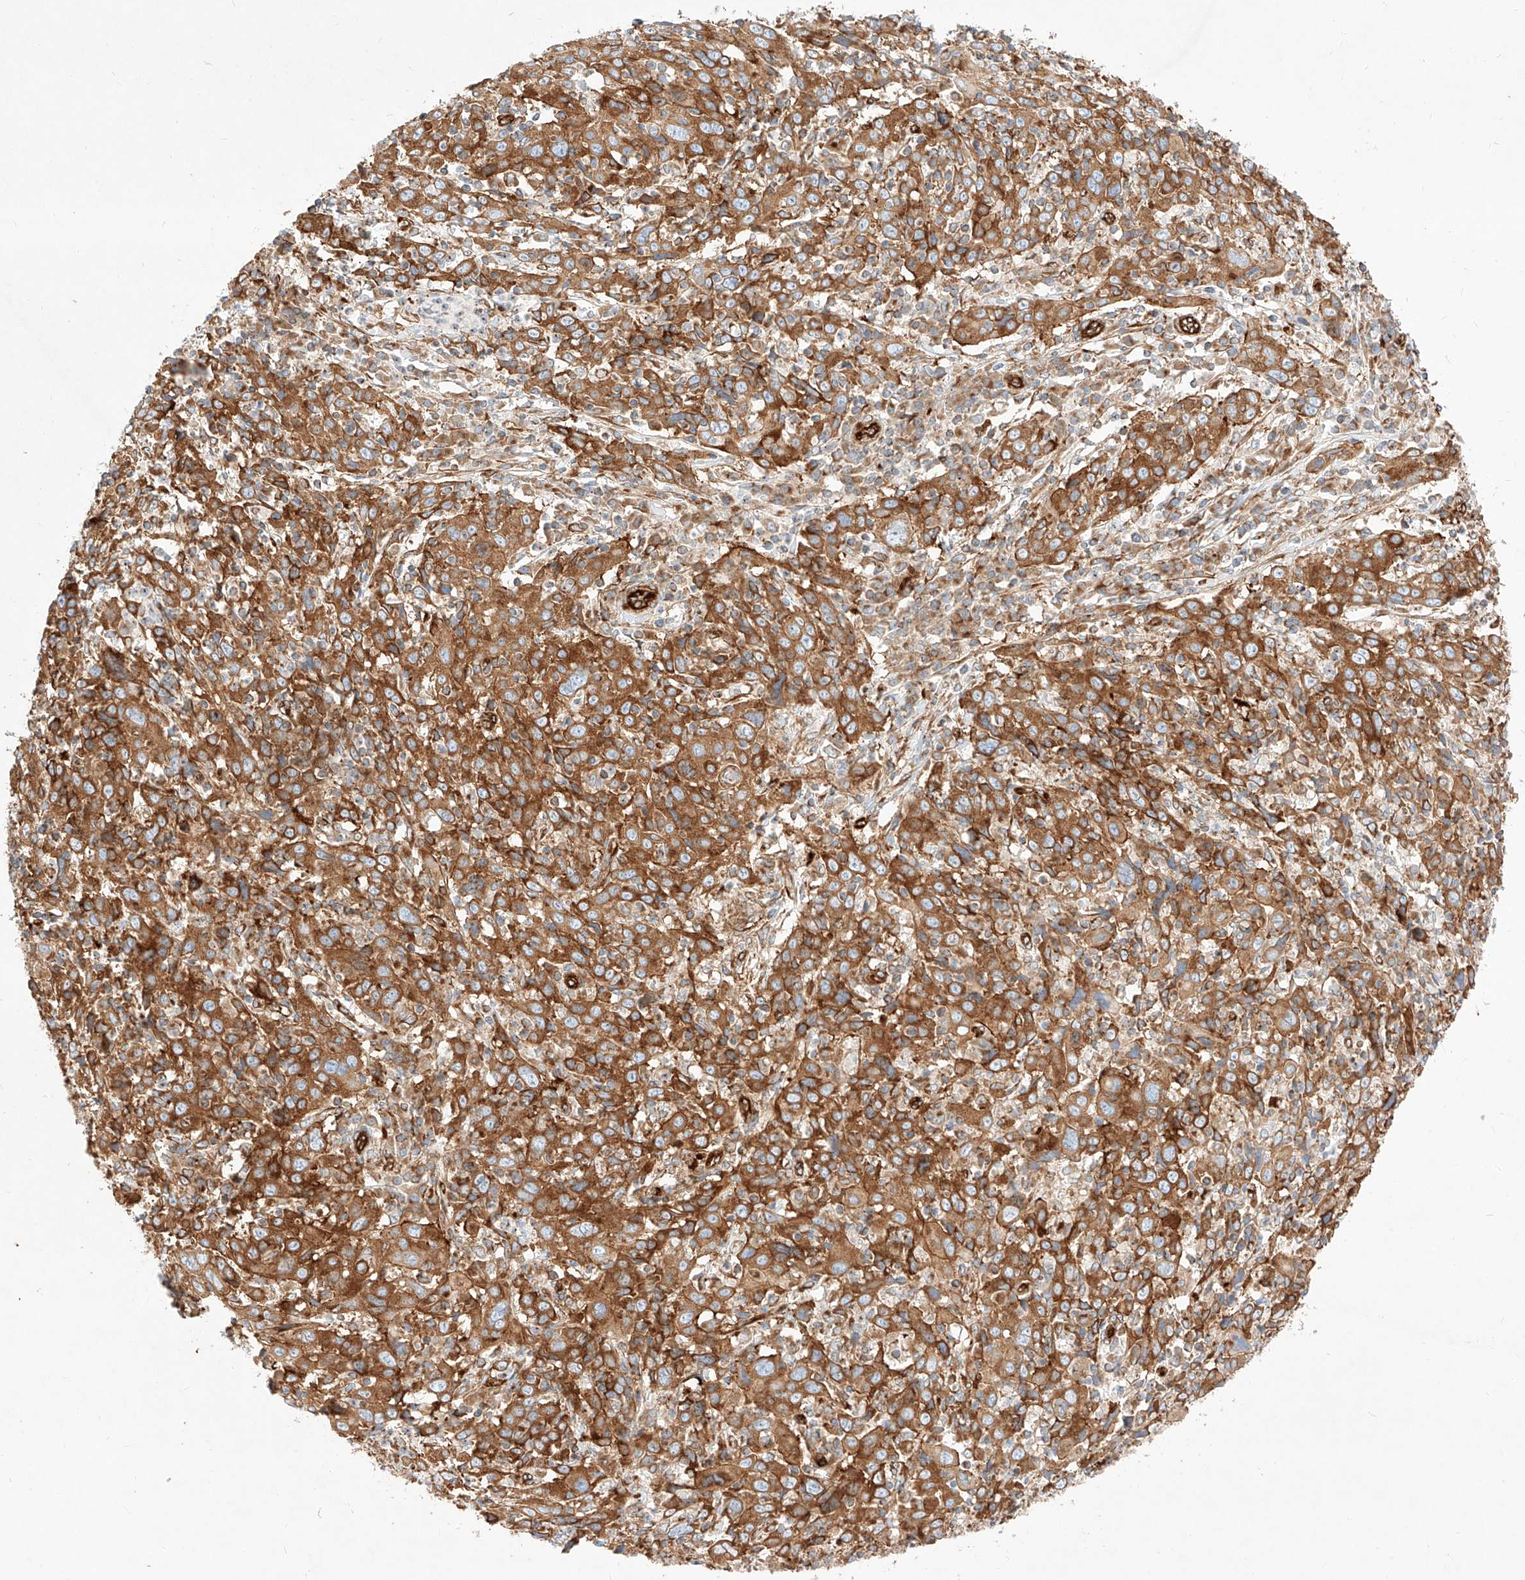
{"staining": {"intensity": "strong", "quantity": ">75%", "location": "cytoplasmic/membranous"}, "tissue": "cervical cancer", "cell_type": "Tumor cells", "image_type": "cancer", "snomed": [{"axis": "morphology", "description": "Squamous cell carcinoma, NOS"}, {"axis": "topography", "description": "Cervix"}], "caption": "Immunohistochemical staining of squamous cell carcinoma (cervical) demonstrates high levels of strong cytoplasmic/membranous protein expression in about >75% of tumor cells. The staining was performed using DAB, with brown indicating positive protein expression. Nuclei are stained blue with hematoxylin.", "gene": "CSGALNACT2", "patient": {"sex": "female", "age": 46}}